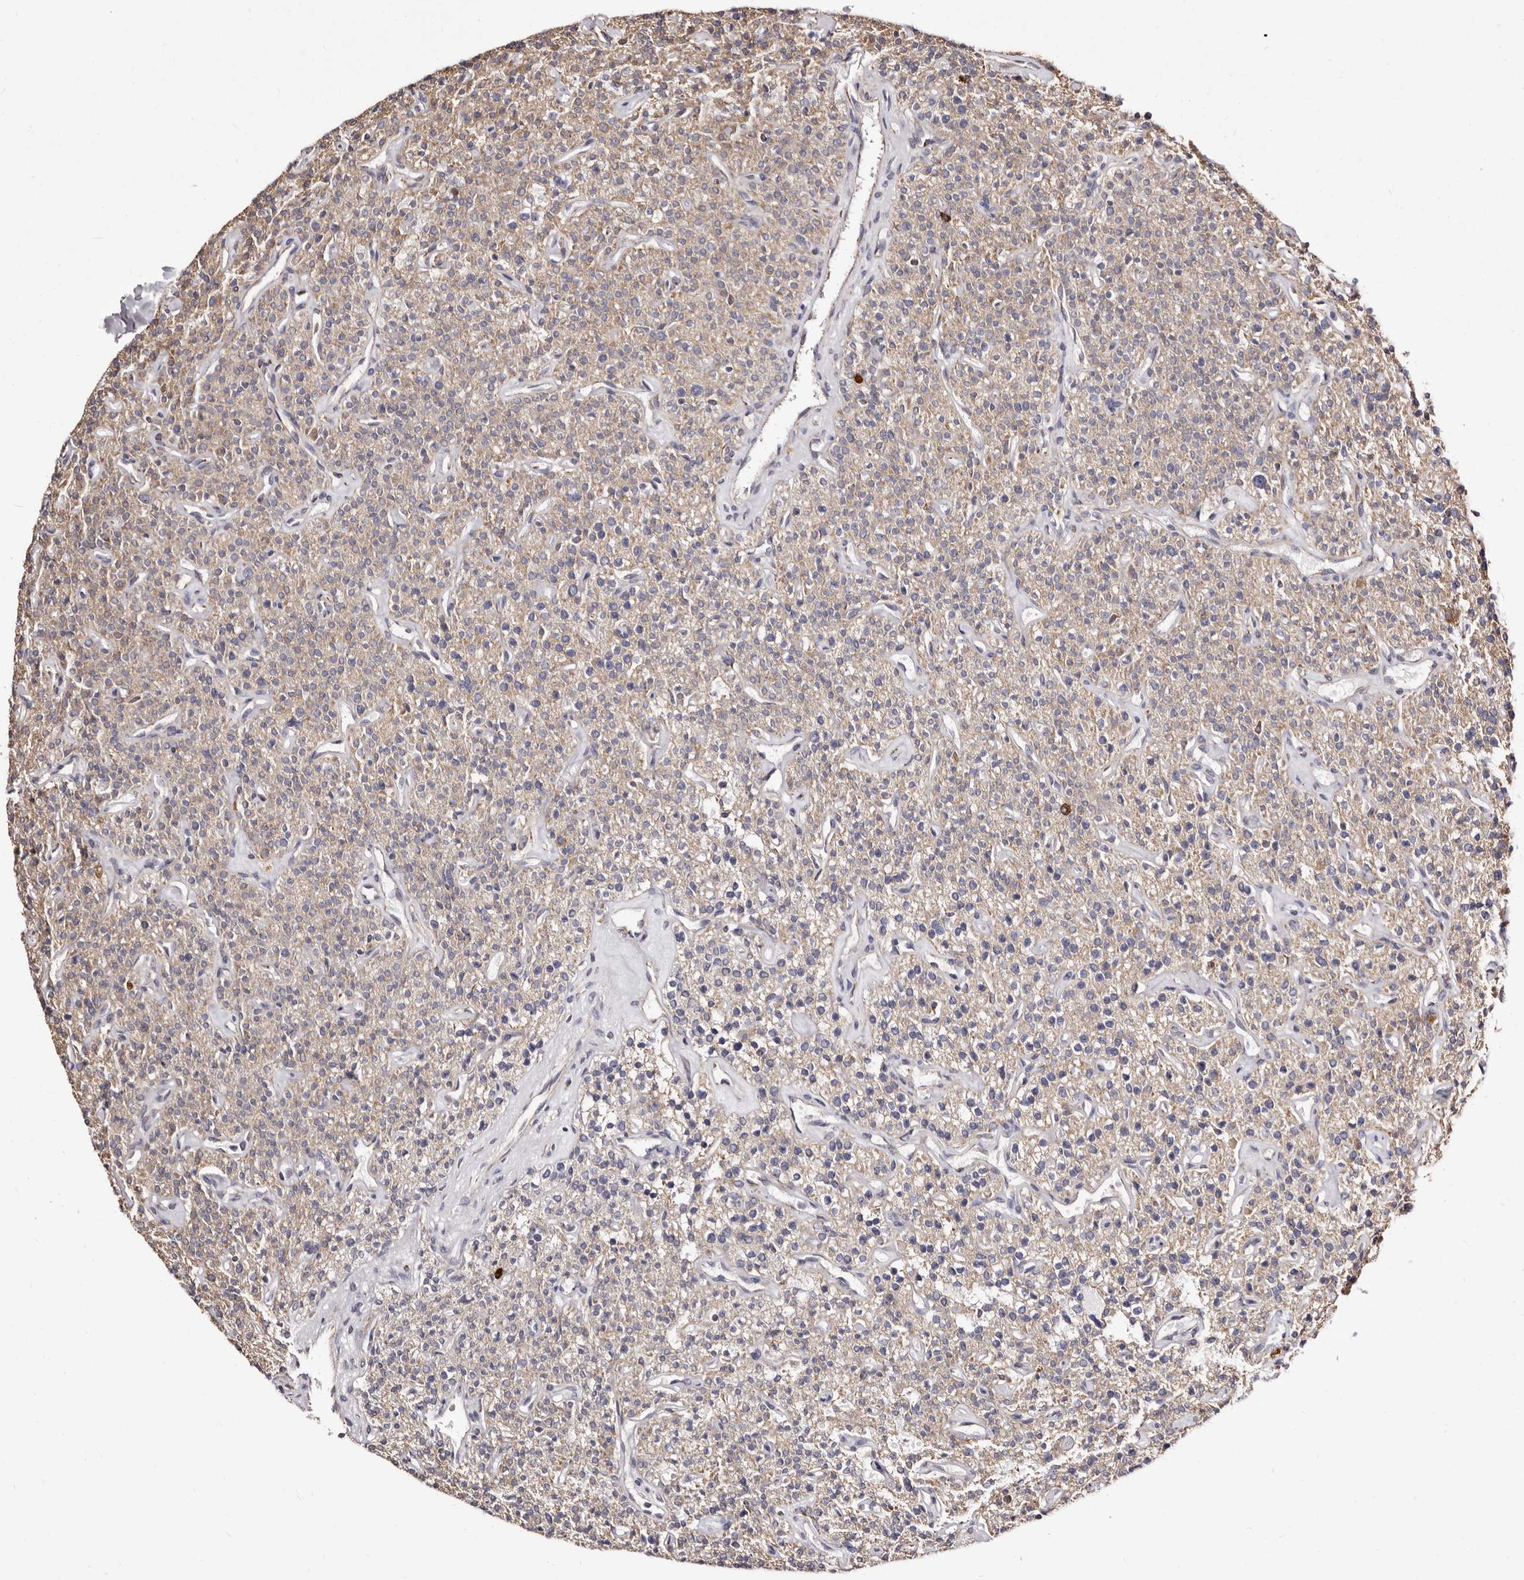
{"staining": {"intensity": "weak", "quantity": ">75%", "location": "cytoplasmic/membranous"}, "tissue": "parathyroid gland", "cell_type": "Glandular cells", "image_type": "normal", "snomed": [{"axis": "morphology", "description": "Normal tissue, NOS"}, {"axis": "topography", "description": "Parathyroid gland"}], "caption": "A high-resolution micrograph shows IHC staining of unremarkable parathyroid gland, which demonstrates weak cytoplasmic/membranous positivity in about >75% of glandular cells.", "gene": "ACBD6", "patient": {"sex": "male", "age": 46}}